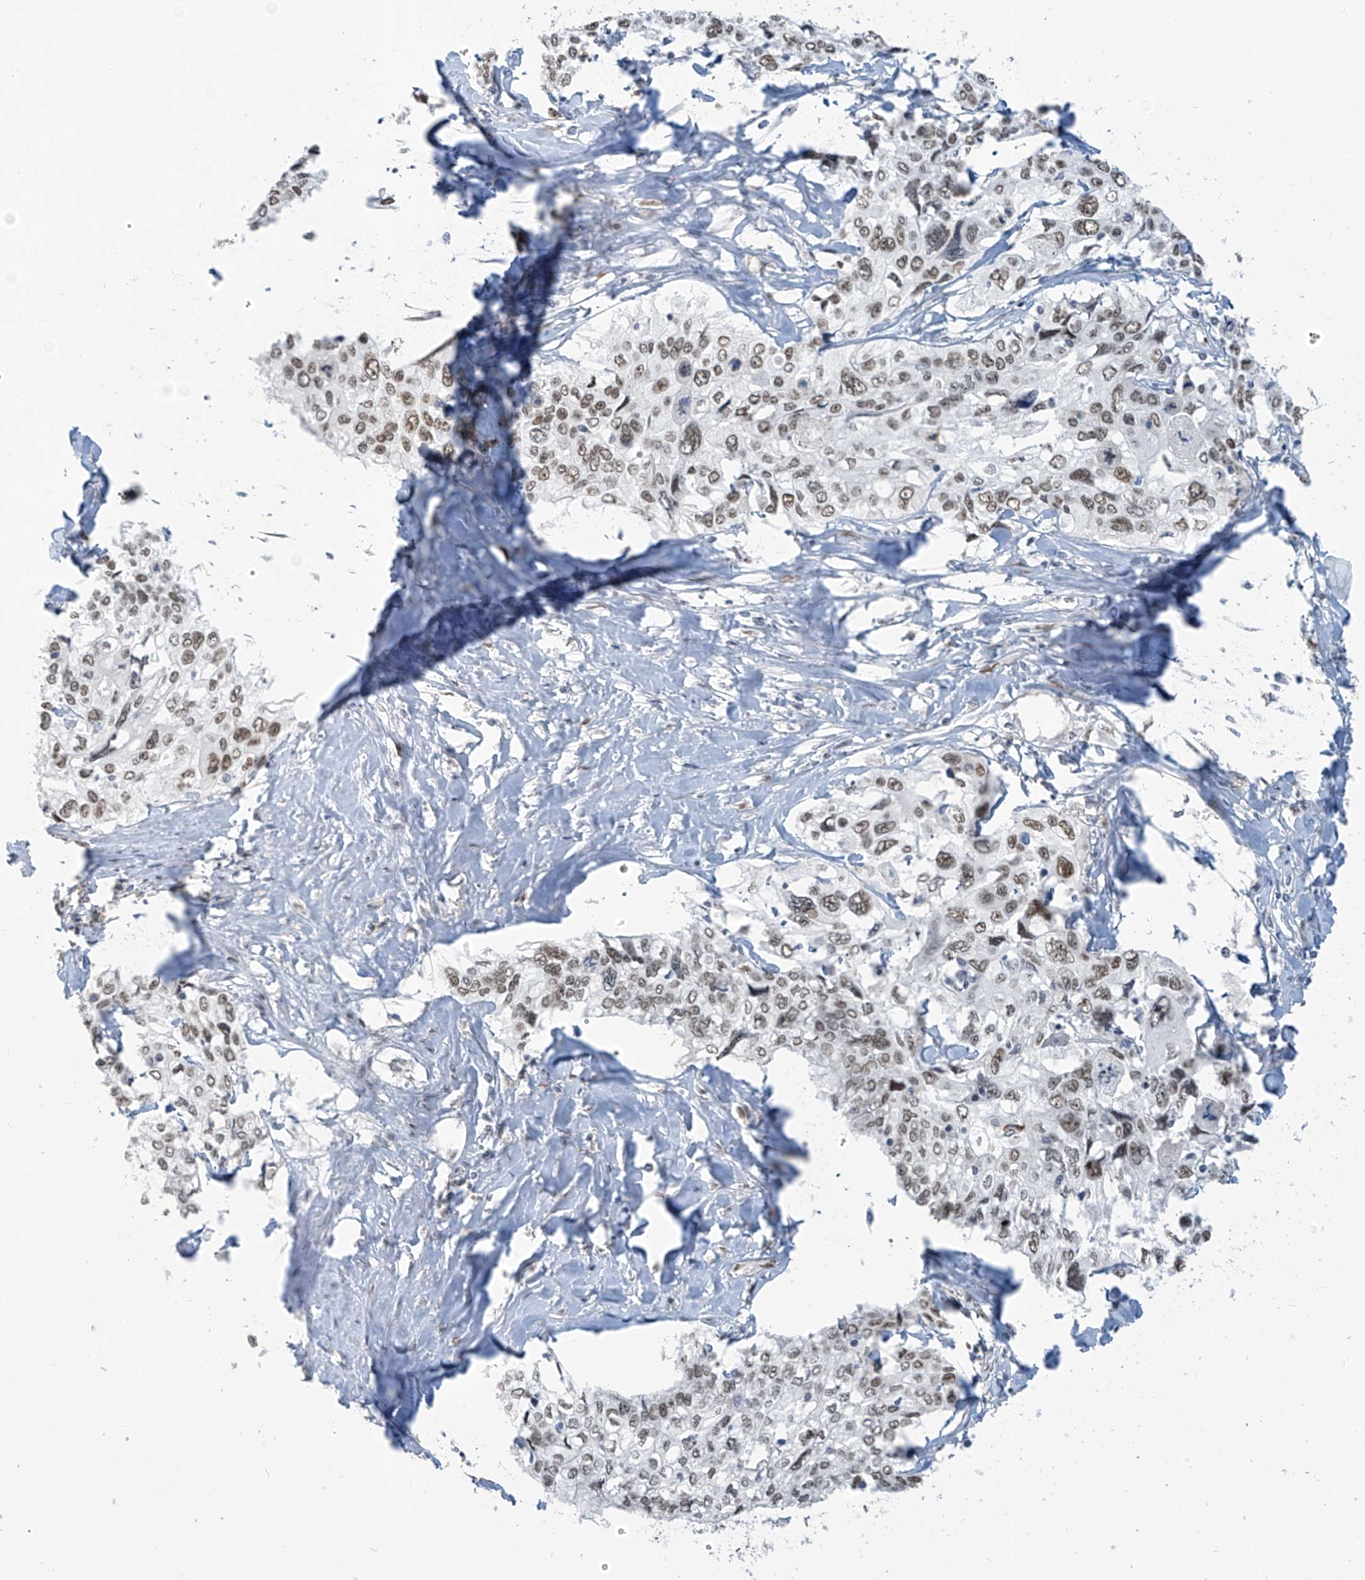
{"staining": {"intensity": "moderate", "quantity": ">75%", "location": "nuclear"}, "tissue": "cervical cancer", "cell_type": "Tumor cells", "image_type": "cancer", "snomed": [{"axis": "morphology", "description": "Squamous cell carcinoma, NOS"}, {"axis": "topography", "description": "Cervix"}], "caption": "The histopathology image demonstrates a brown stain indicating the presence of a protein in the nuclear of tumor cells in cervical squamous cell carcinoma.", "gene": "MCM9", "patient": {"sex": "female", "age": 31}}